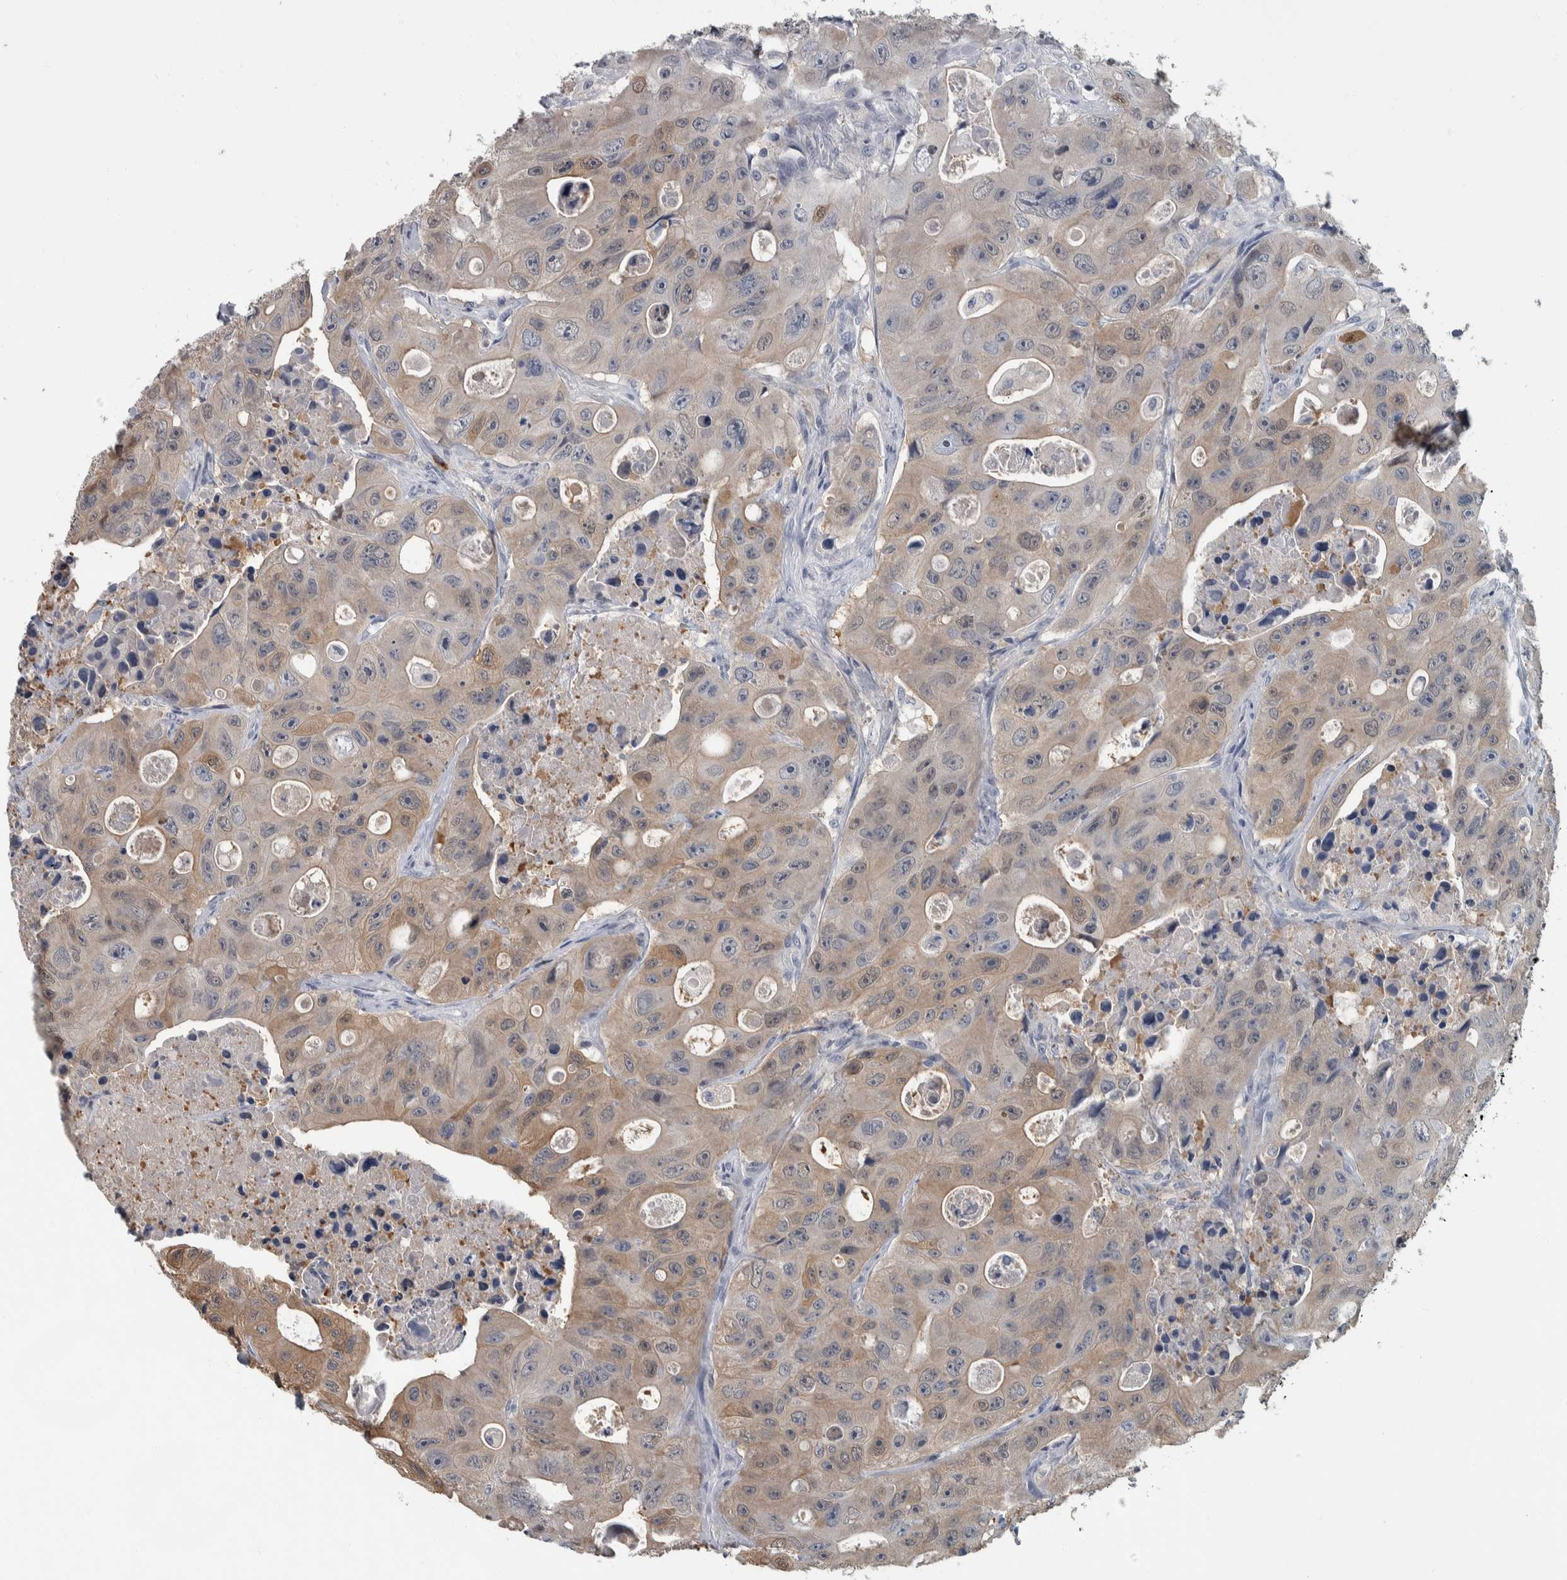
{"staining": {"intensity": "weak", "quantity": "25%-75%", "location": "cytoplasmic/membranous"}, "tissue": "colorectal cancer", "cell_type": "Tumor cells", "image_type": "cancer", "snomed": [{"axis": "morphology", "description": "Adenocarcinoma, NOS"}, {"axis": "topography", "description": "Colon"}], "caption": "Weak cytoplasmic/membranous protein expression is present in approximately 25%-75% of tumor cells in colorectal cancer.", "gene": "CAVIN4", "patient": {"sex": "female", "age": 46}}